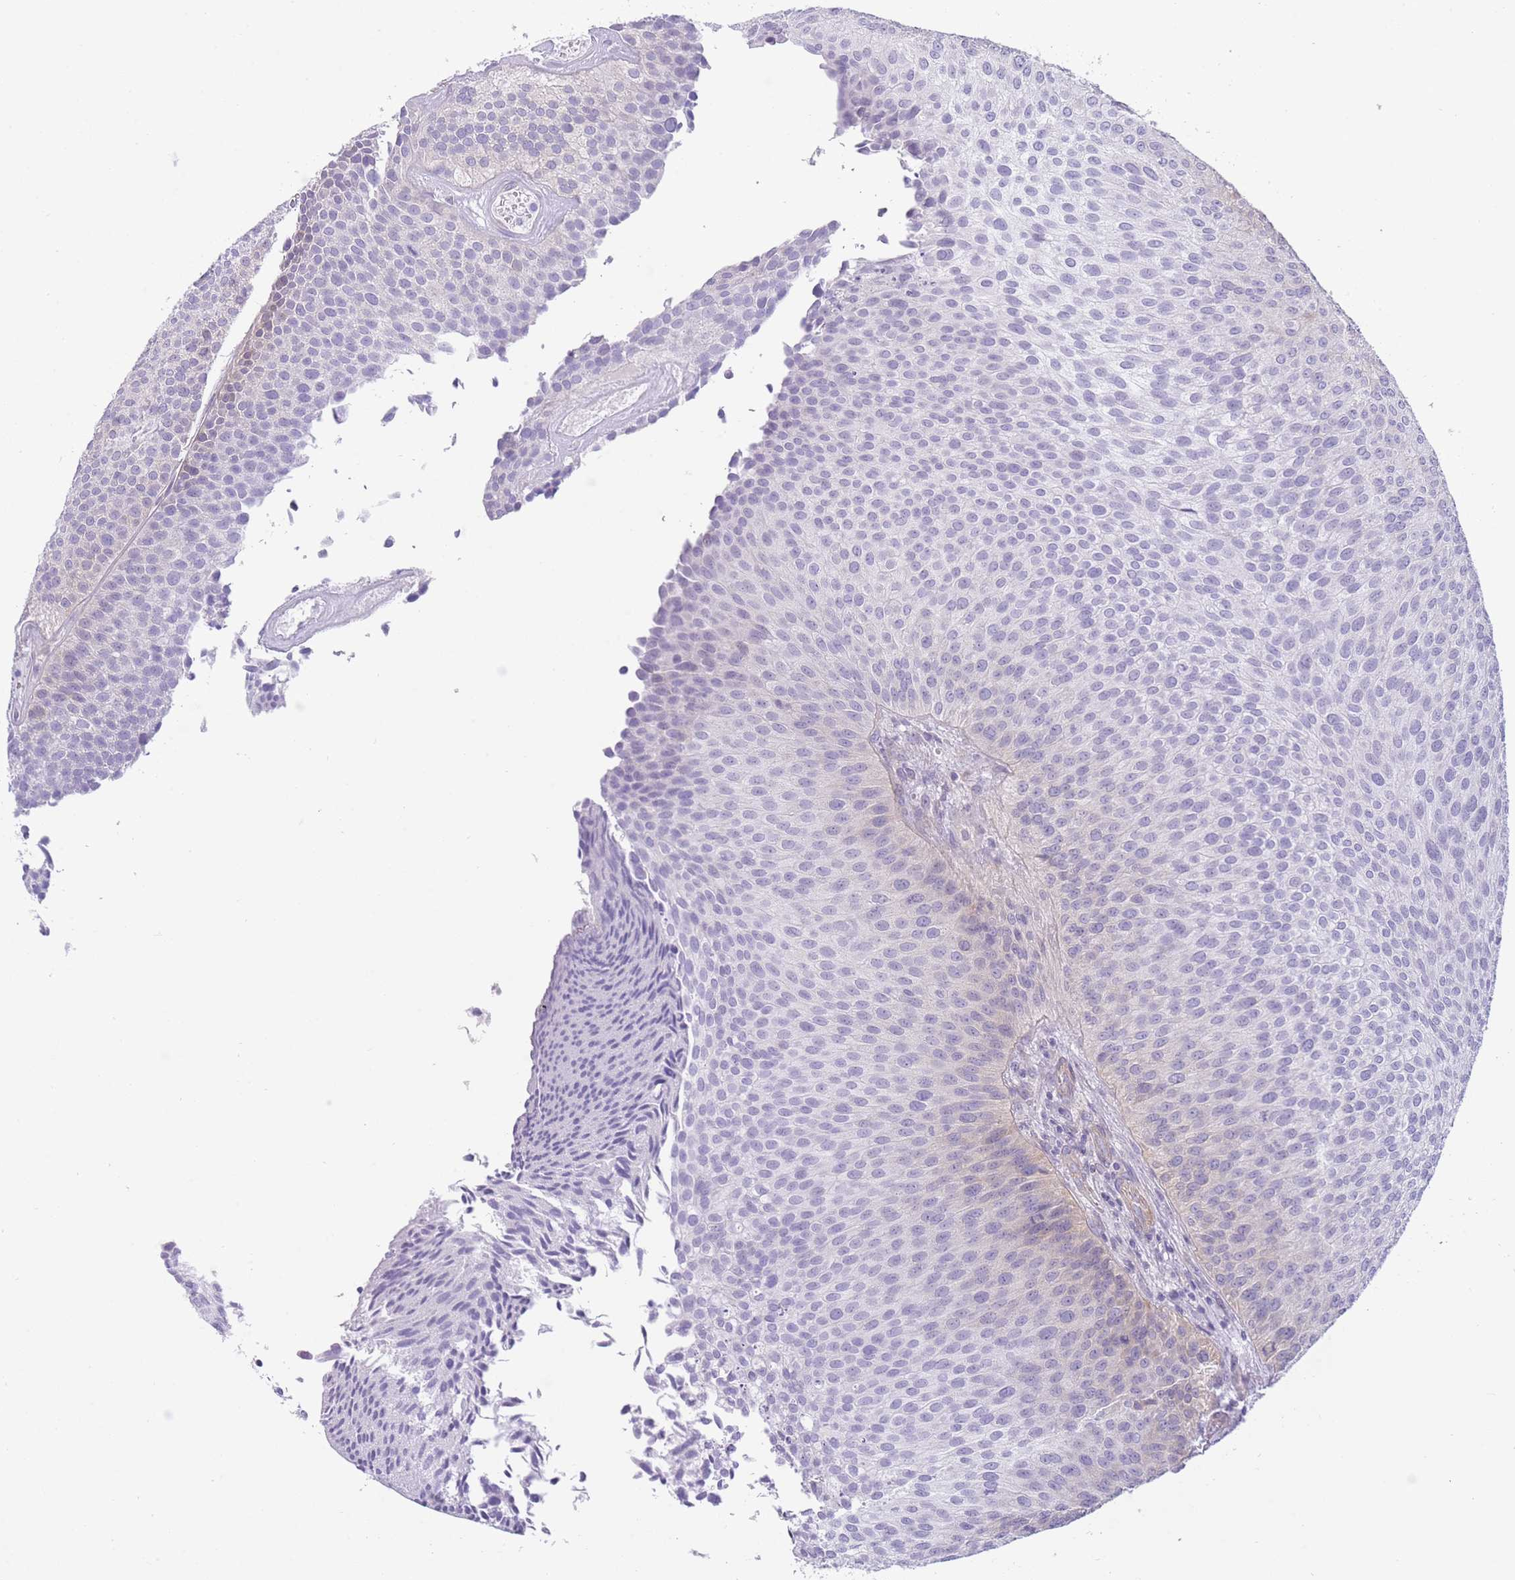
{"staining": {"intensity": "weak", "quantity": "<25%", "location": "cytoplasmic/membranous"}, "tissue": "urothelial cancer", "cell_type": "Tumor cells", "image_type": "cancer", "snomed": [{"axis": "morphology", "description": "Urothelial carcinoma, Low grade"}, {"axis": "topography", "description": "Urinary bladder"}], "caption": "DAB immunohistochemical staining of human low-grade urothelial carcinoma exhibits no significant expression in tumor cells.", "gene": "OR11H12", "patient": {"sex": "male", "age": 84}}